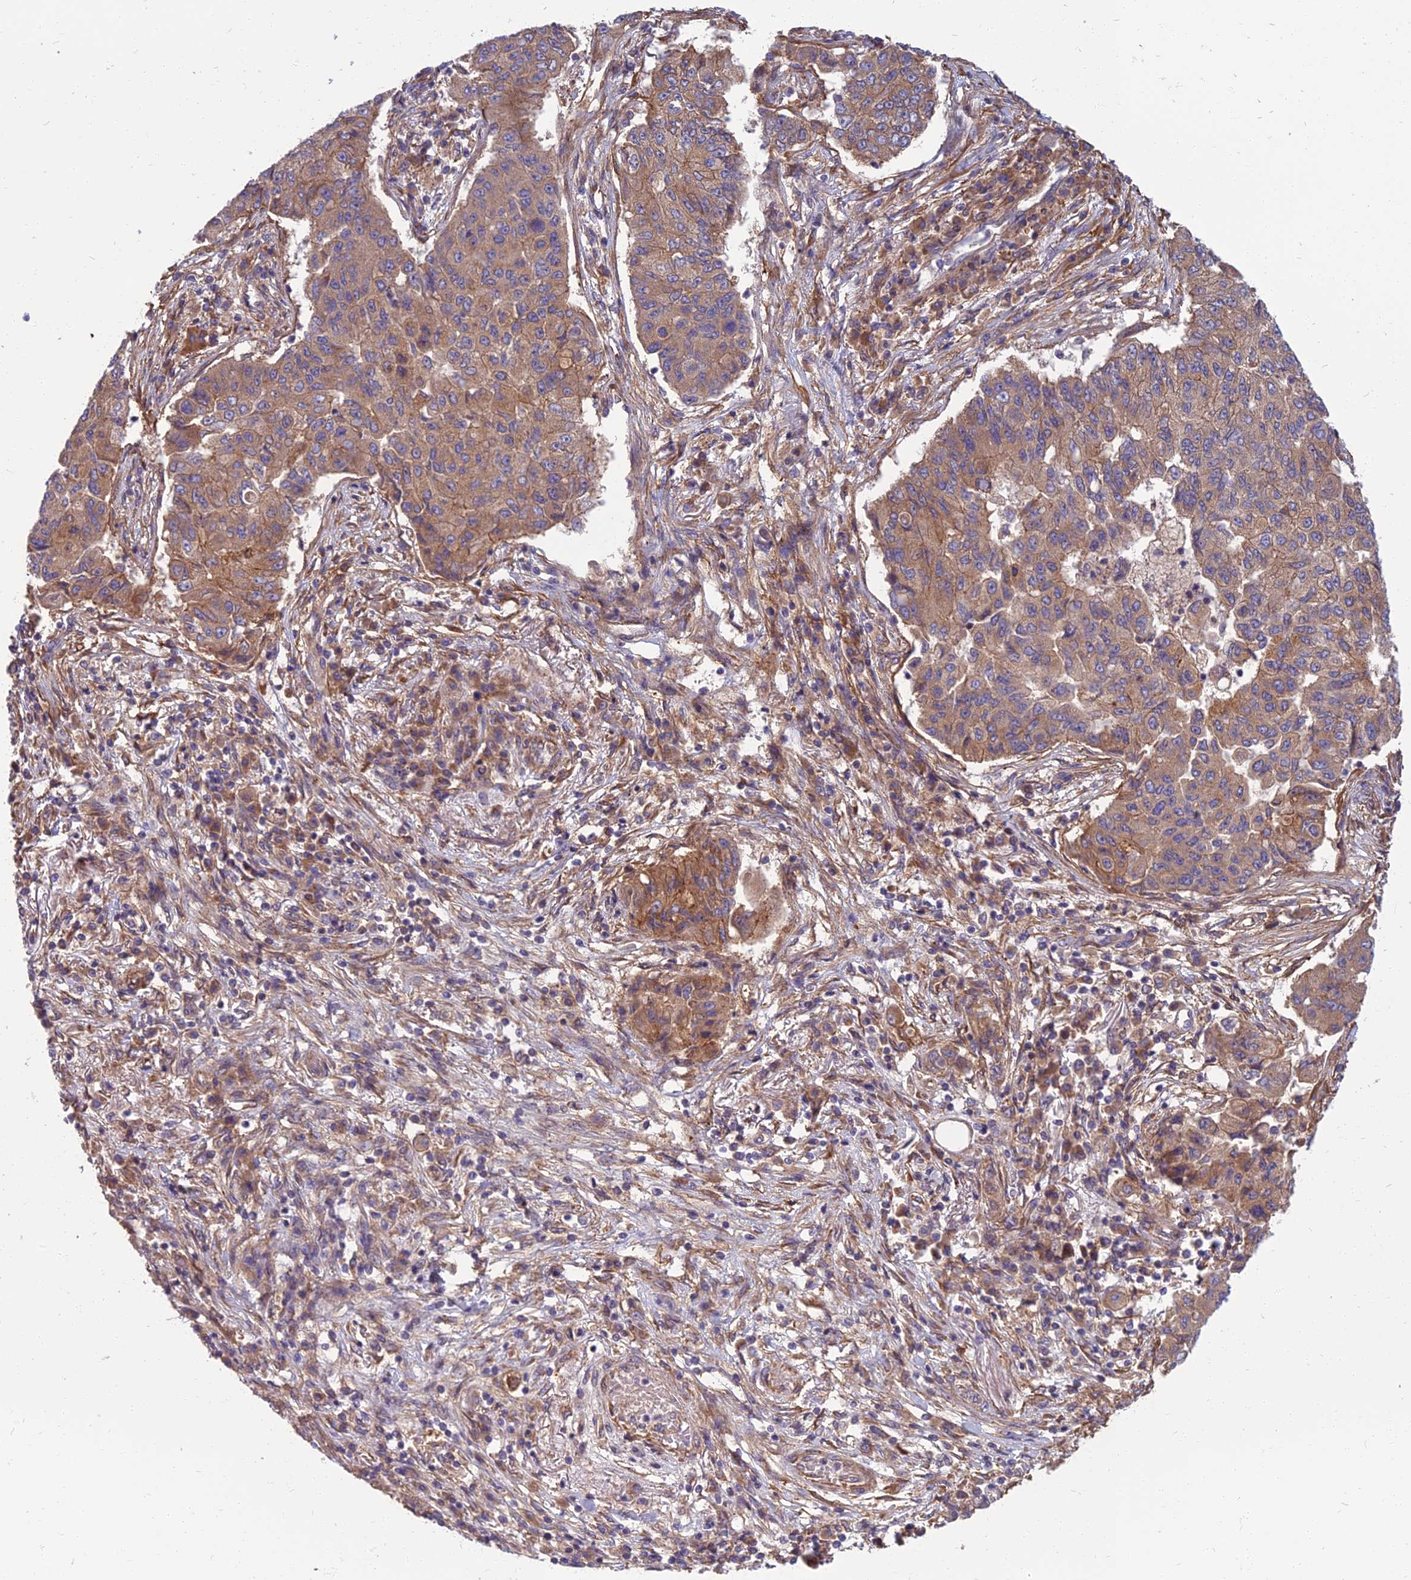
{"staining": {"intensity": "weak", "quantity": ">75%", "location": "cytoplasmic/membranous"}, "tissue": "lung cancer", "cell_type": "Tumor cells", "image_type": "cancer", "snomed": [{"axis": "morphology", "description": "Squamous cell carcinoma, NOS"}, {"axis": "topography", "description": "Lung"}], "caption": "Tumor cells display low levels of weak cytoplasmic/membranous staining in about >75% of cells in lung cancer. The staining is performed using DAB (3,3'-diaminobenzidine) brown chromogen to label protein expression. The nuclei are counter-stained blue using hematoxylin.", "gene": "WDR24", "patient": {"sex": "male", "age": 74}}